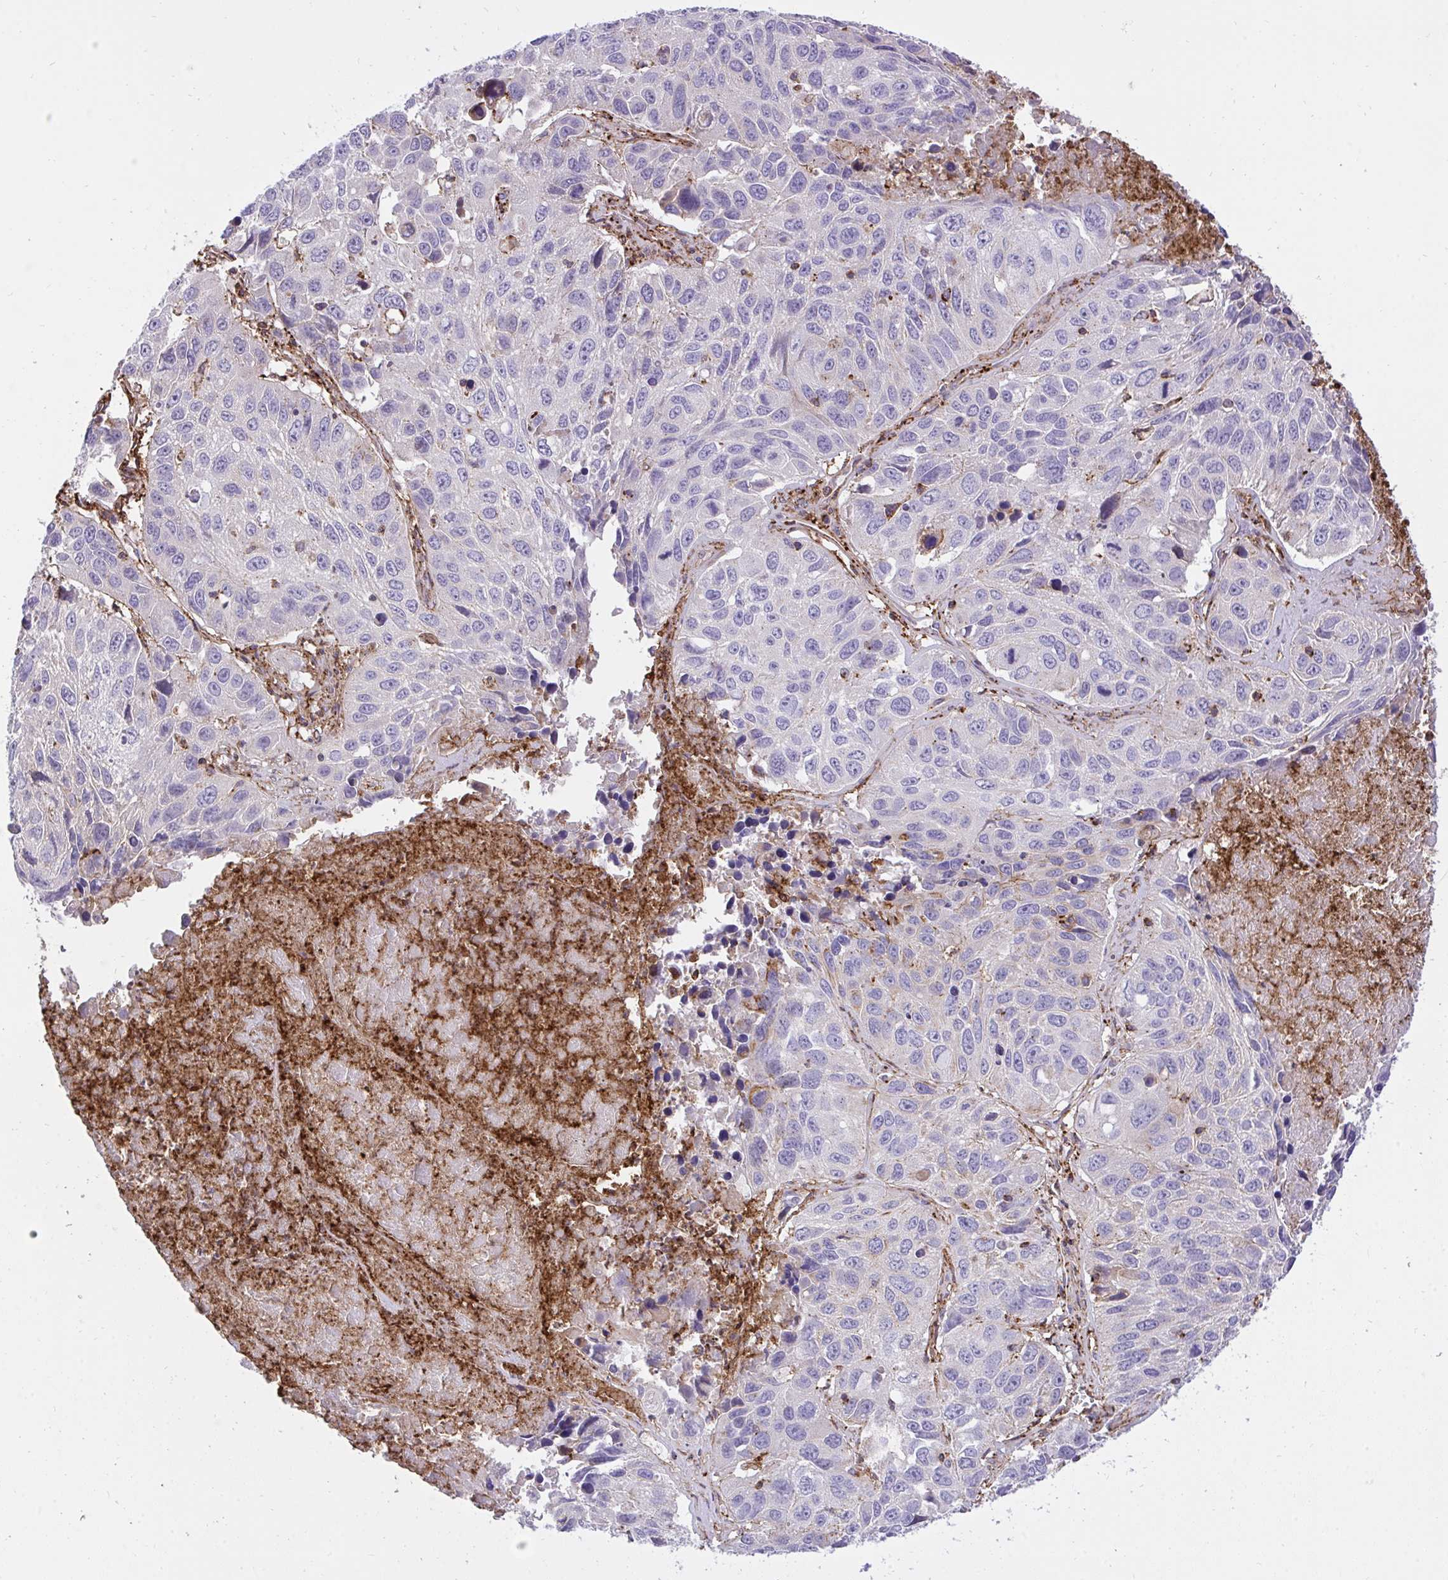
{"staining": {"intensity": "negative", "quantity": "none", "location": "none"}, "tissue": "lung cancer", "cell_type": "Tumor cells", "image_type": "cancer", "snomed": [{"axis": "morphology", "description": "Squamous cell carcinoma, NOS"}, {"axis": "topography", "description": "Lung"}], "caption": "IHC photomicrograph of neoplastic tissue: human lung cancer stained with DAB exhibits no significant protein positivity in tumor cells.", "gene": "ERI1", "patient": {"sex": "female", "age": 61}}